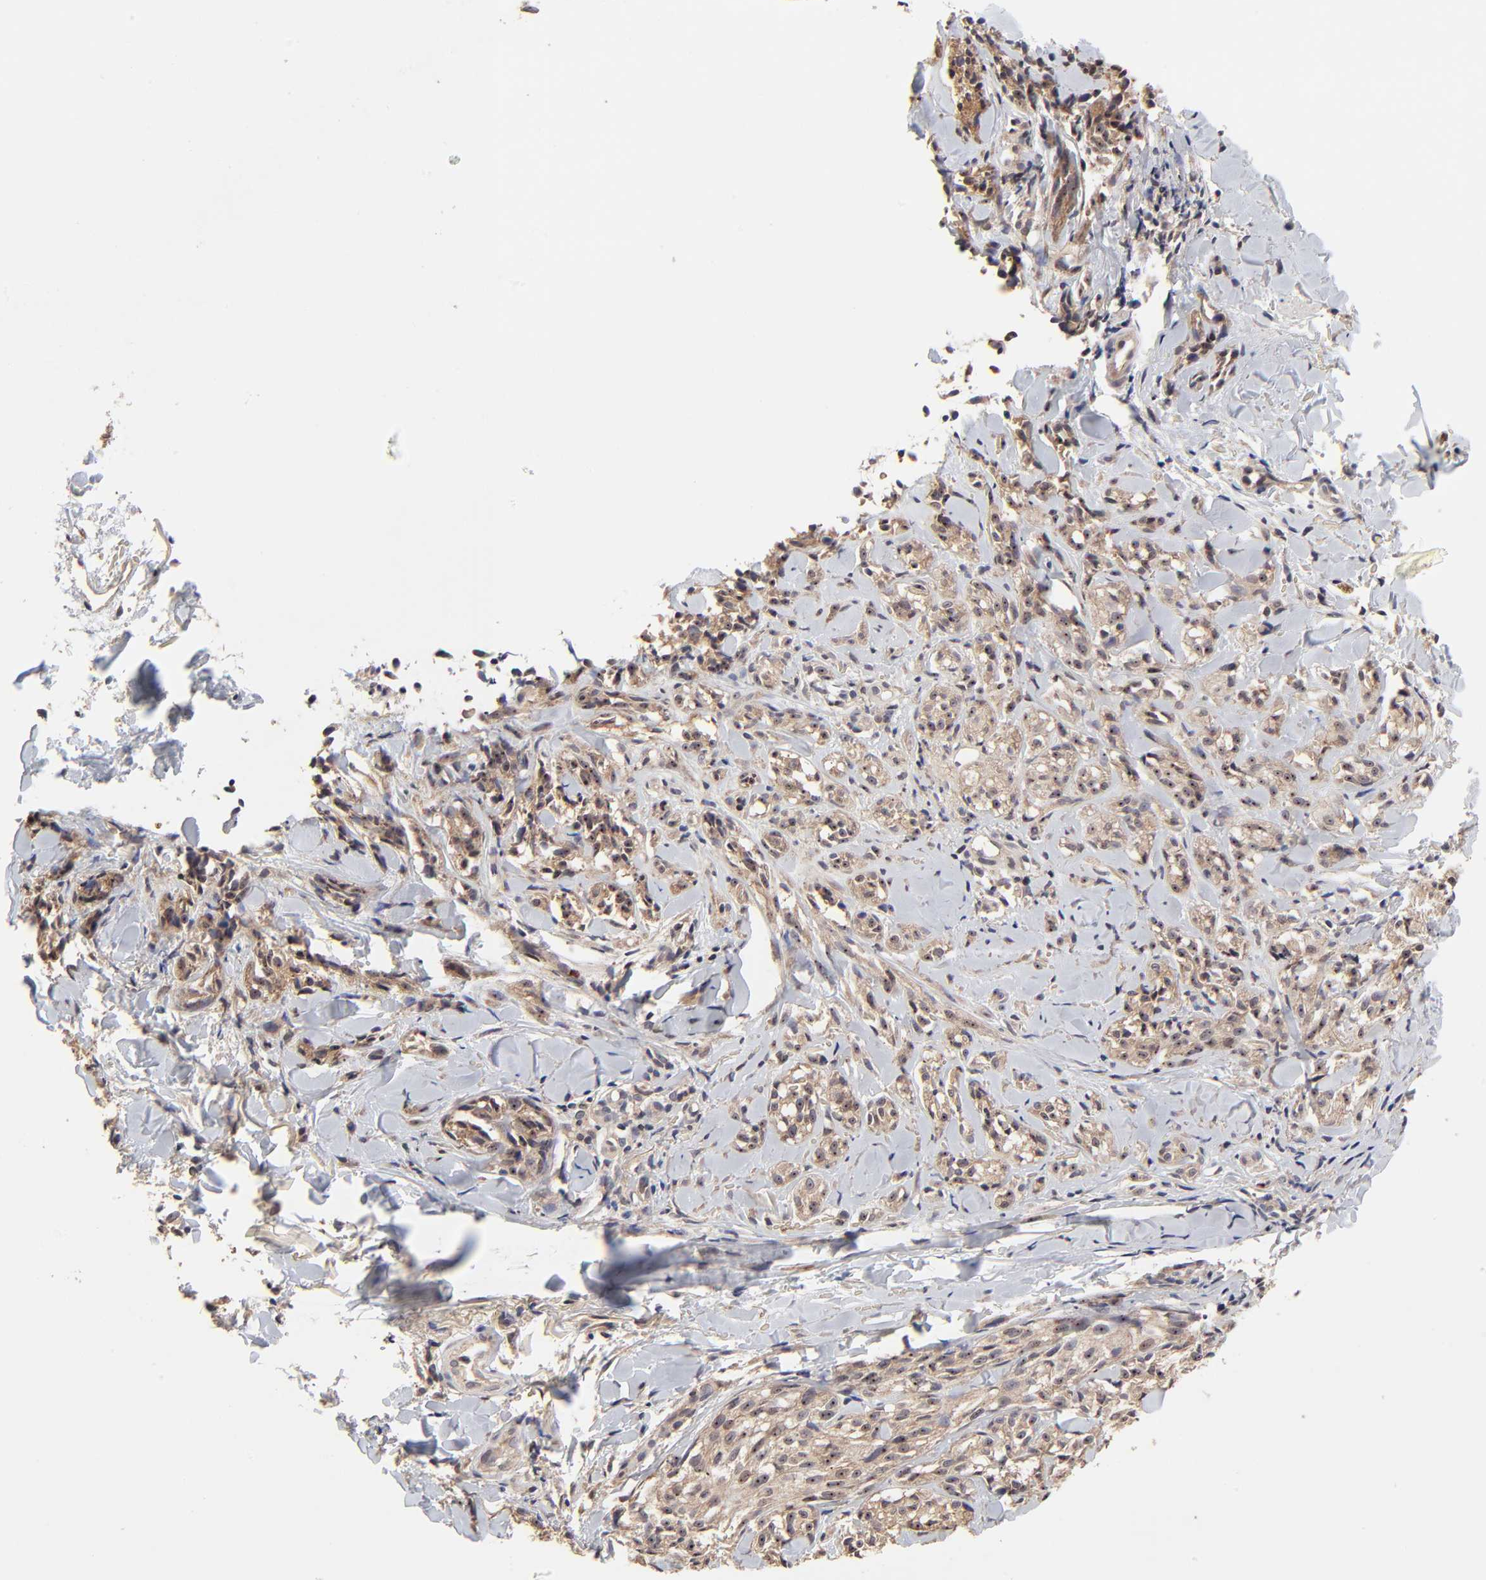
{"staining": {"intensity": "moderate", "quantity": ">75%", "location": "cytoplasmic/membranous"}, "tissue": "melanoma", "cell_type": "Tumor cells", "image_type": "cancer", "snomed": [{"axis": "morphology", "description": "Malignant melanoma, Metastatic site"}, {"axis": "topography", "description": "Skin"}], "caption": "Tumor cells show medium levels of moderate cytoplasmic/membranous staining in approximately >75% of cells in human melanoma.", "gene": "FRMD8", "patient": {"sex": "female", "age": 66}}